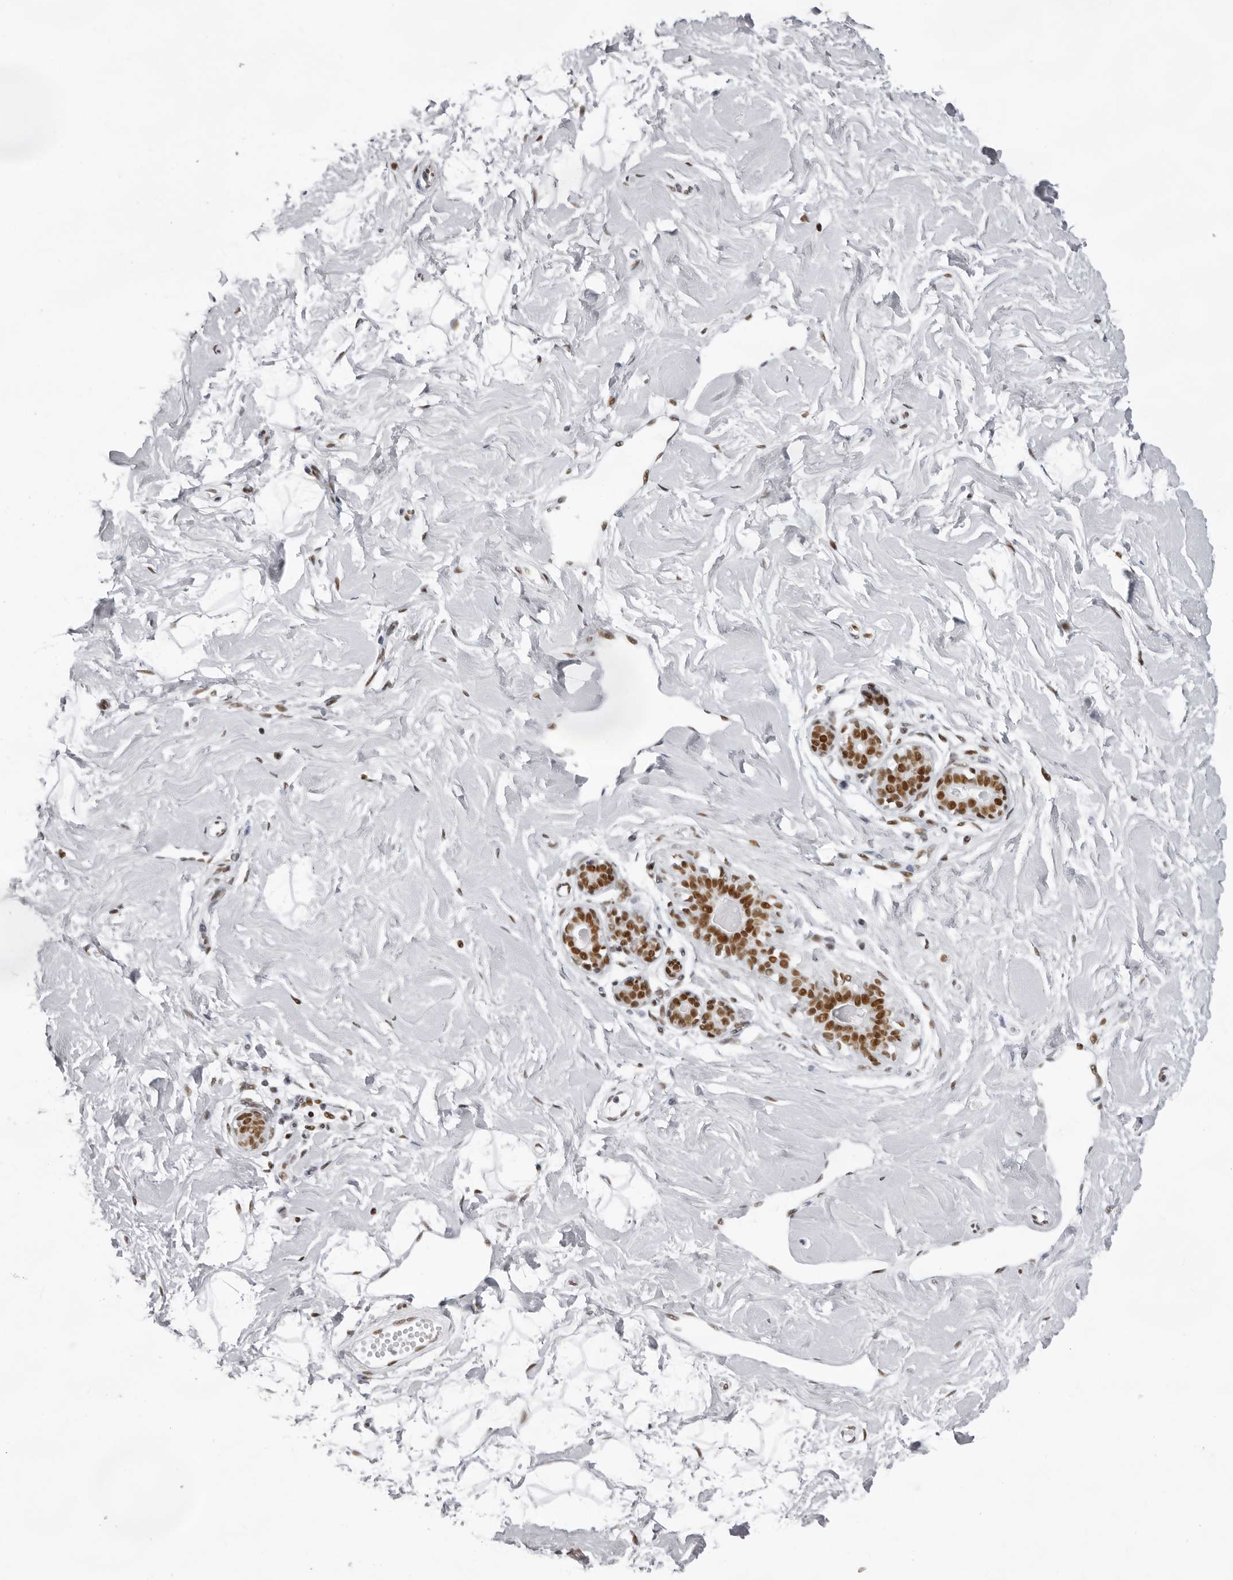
{"staining": {"intensity": "moderate", "quantity": ">75%", "location": "nuclear"}, "tissue": "breast", "cell_type": "Adipocytes", "image_type": "normal", "snomed": [{"axis": "morphology", "description": "Normal tissue, NOS"}, {"axis": "morphology", "description": "Adenoma, NOS"}, {"axis": "topography", "description": "Breast"}], "caption": "IHC micrograph of unremarkable breast stained for a protein (brown), which demonstrates medium levels of moderate nuclear expression in approximately >75% of adipocytes.", "gene": "IRF2BP2", "patient": {"sex": "female", "age": 23}}